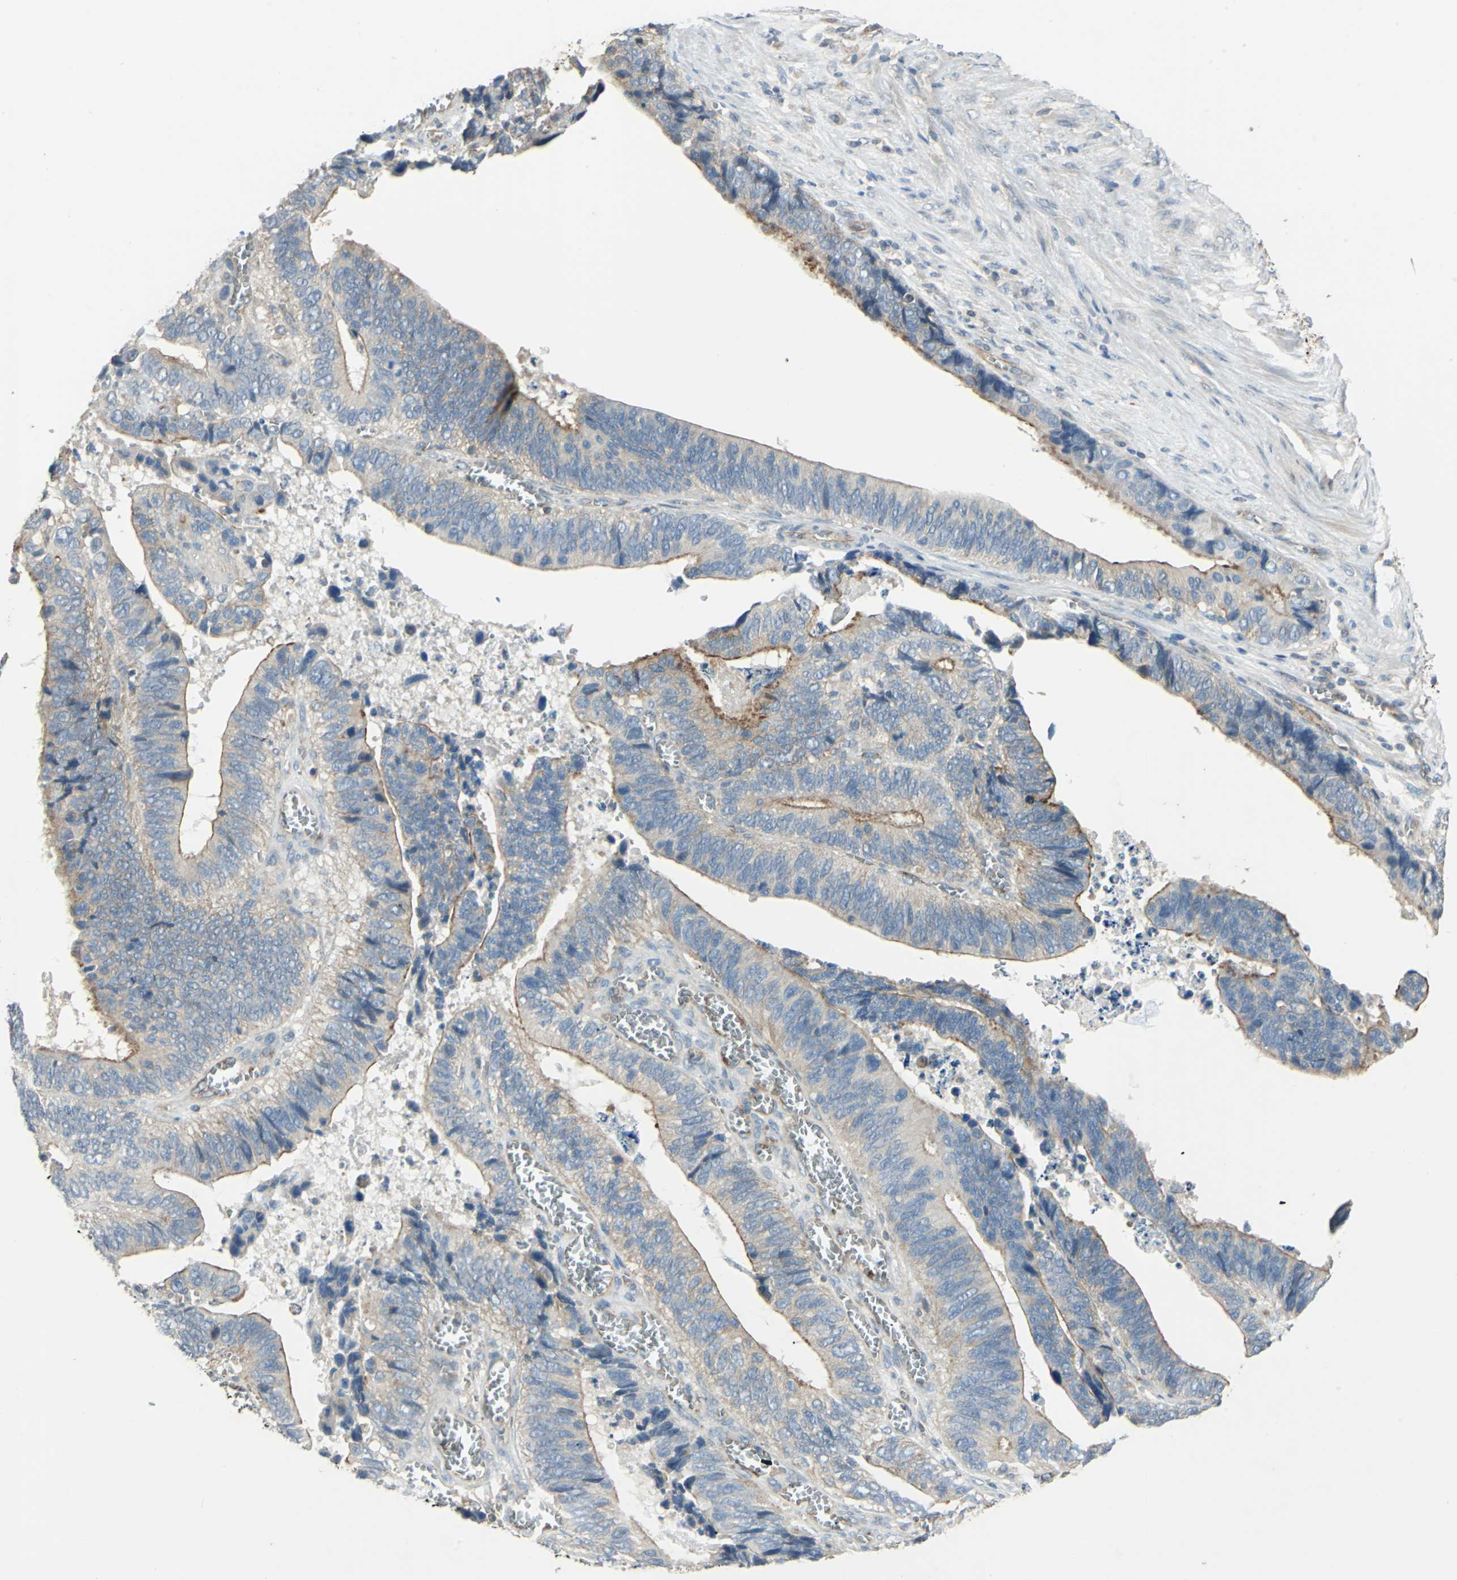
{"staining": {"intensity": "strong", "quantity": "25%-75%", "location": "cytoplasmic/membranous"}, "tissue": "colorectal cancer", "cell_type": "Tumor cells", "image_type": "cancer", "snomed": [{"axis": "morphology", "description": "Adenocarcinoma, NOS"}, {"axis": "topography", "description": "Colon"}], "caption": "Immunohistochemistry micrograph of human colorectal cancer (adenocarcinoma) stained for a protein (brown), which reveals high levels of strong cytoplasmic/membranous positivity in approximately 25%-75% of tumor cells.", "gene": "RAPGEF1", "patient": {"sex": "male", "age": 72}}